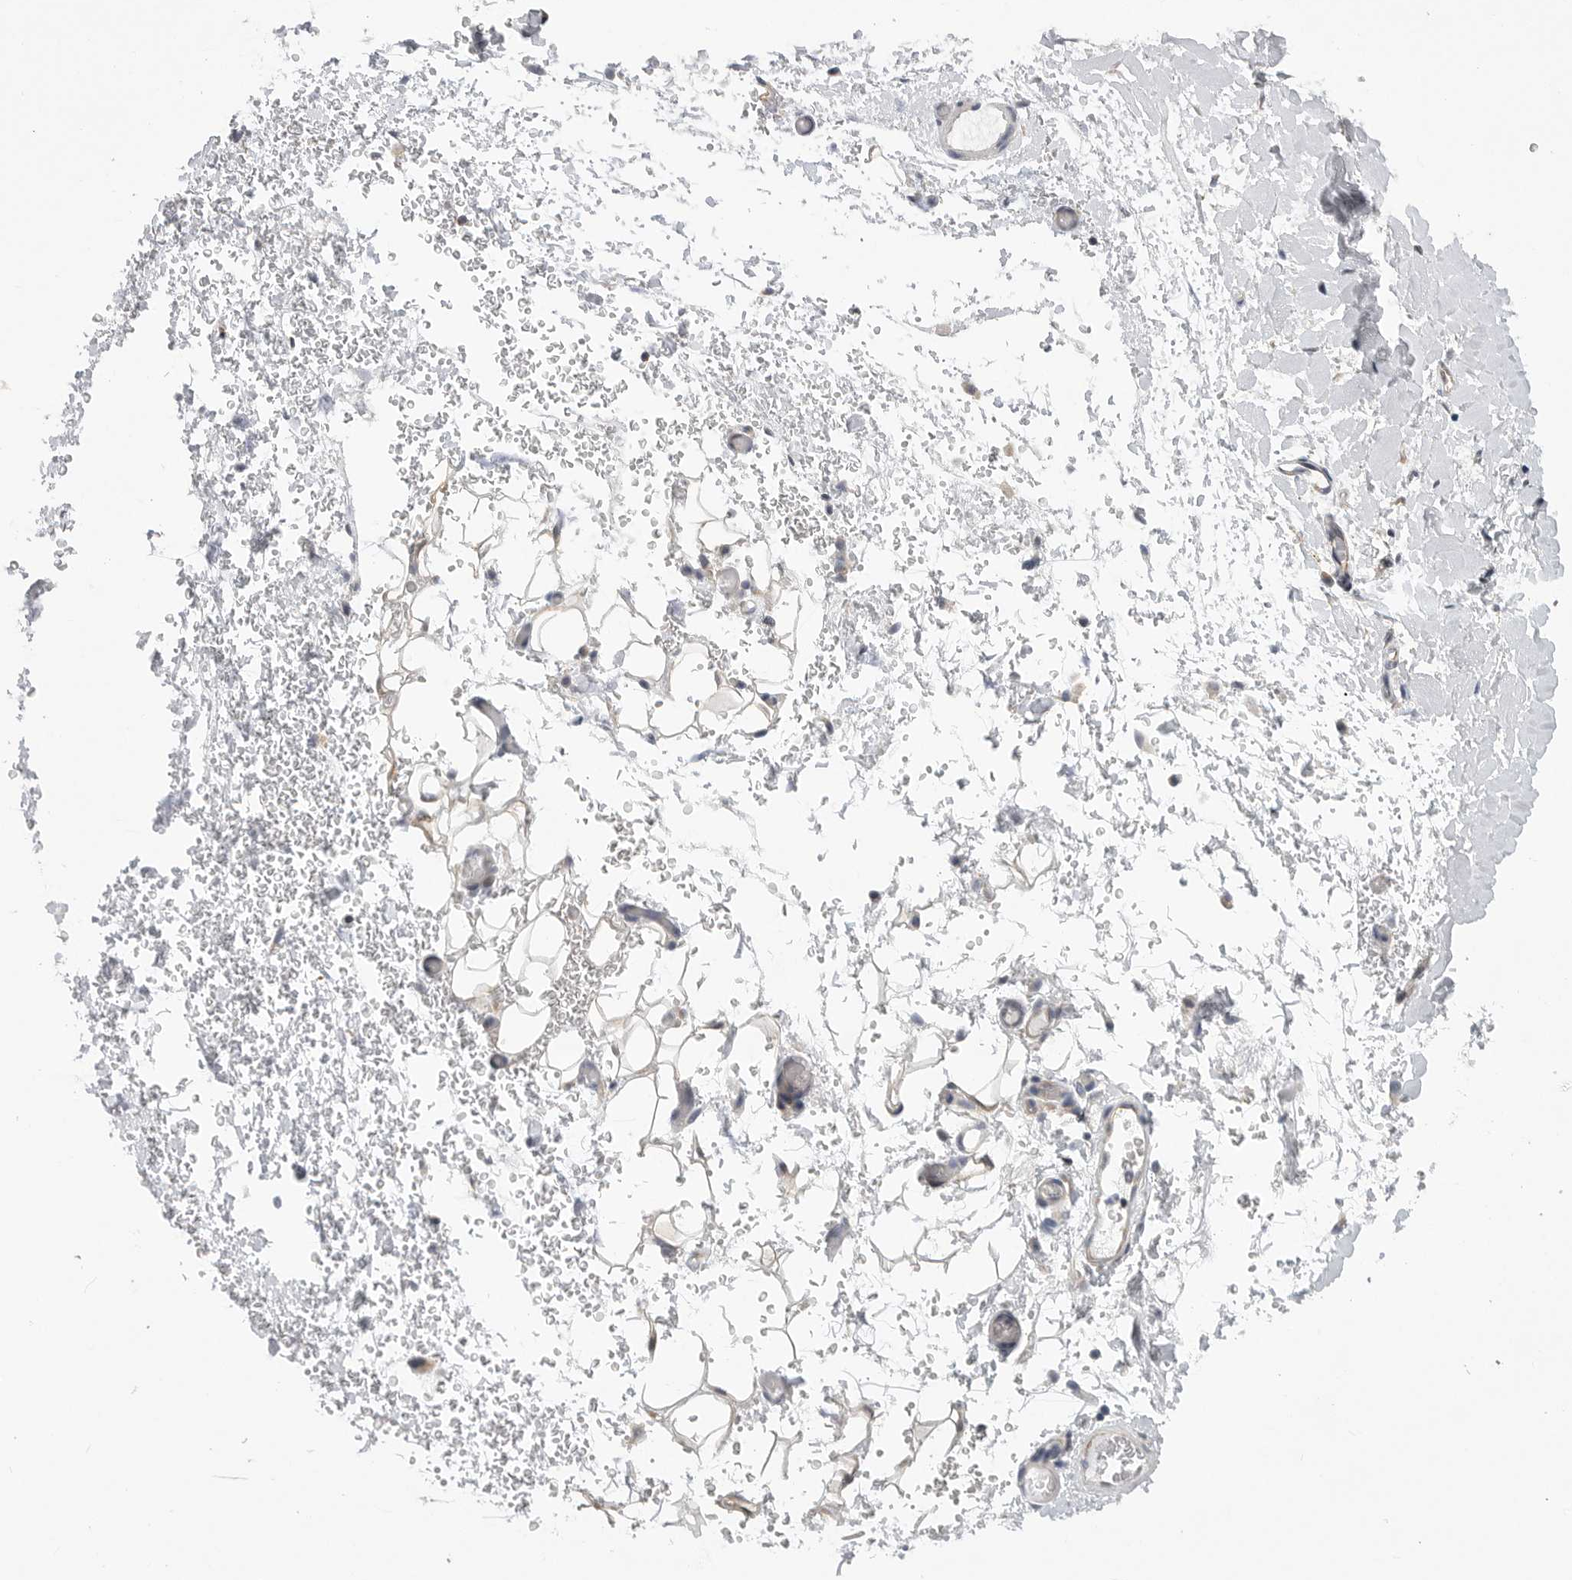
{"staining": {"intensity": "negative", "quantity": "none", "location": "none"}, "tissue": "adipose tissue", "cell_type": "Adipocytes", "image_type": "normal", "snomed": [{"axis": "morphology", "description": "Normal tissue, NOS"}, {"axis": "morphology", "description": "Adenocarcinoma, NOS"}, {"axis": "topography", "description": "Esophagus"}], "caption": "This is an immunohistochemistry photomicrograph of unremarkable adipose tissue. There is no positivity in adipocytes.", "gene": "FBXO43", "patient": {"sex": "male", "age": 62}}